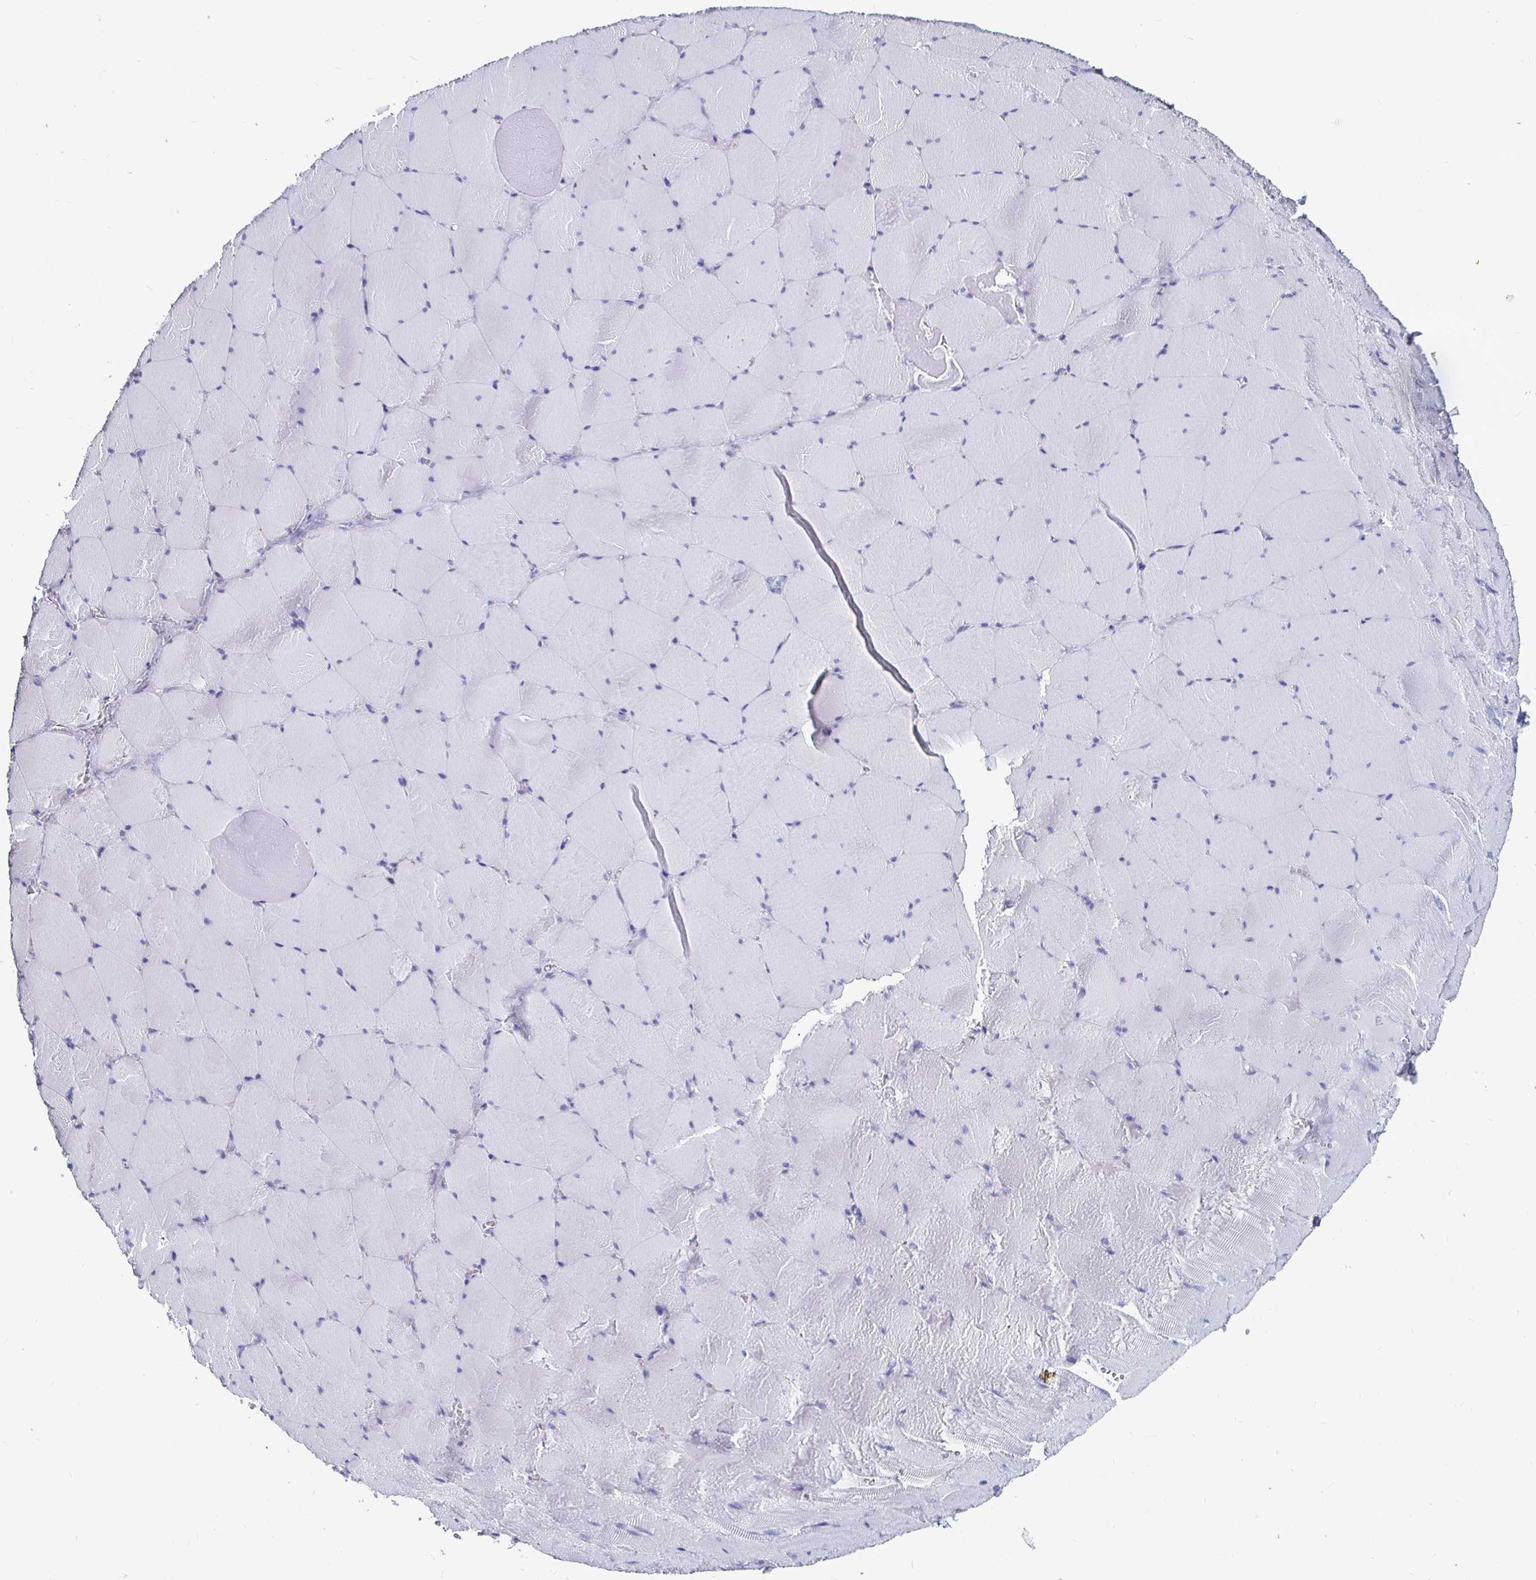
{"staining": {"intensity": "negative", "quantity": "none", "location": "none"}, "tissue": "skeletal muscle", "cell_type": "Myocytes", "image_type": "normal", "snomed": [{"axis": "morphology", "description": "Normal tissue, NOS"}, {"axis": "topography", "description": "Skeletal muscle"}, {"axis": "topography", "description": "Head-Neck"}], "caption": "This is an immunohistochemistry histopathology image of benign human skeletal muscle. There is no positivity in myocytes.", "gene": "LUZP4", "patient": {"sex": "male", "age": 66}}